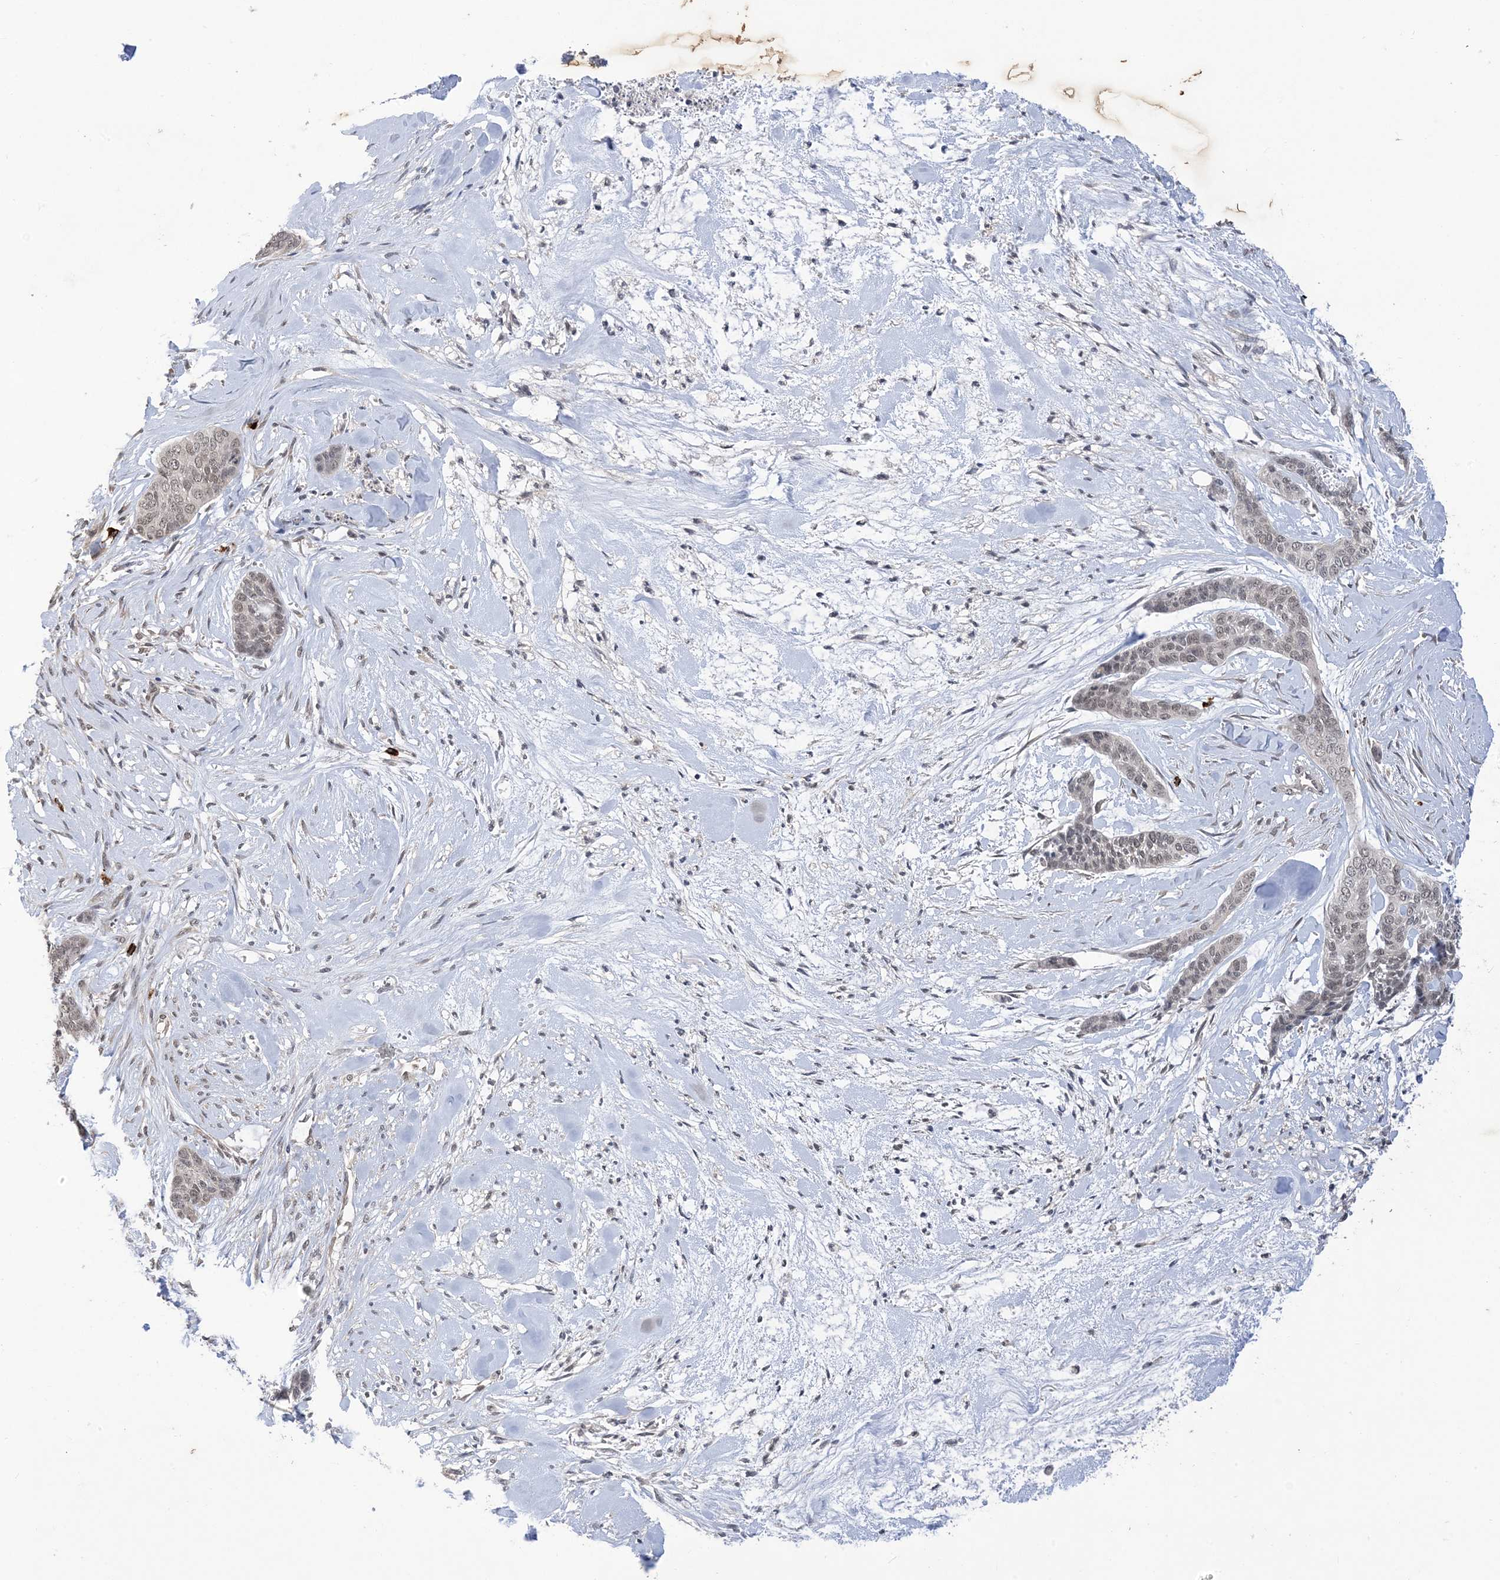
{"staining": {"intensity": "negative", "quantity": "none", "location": "none"}, "tissue": "skin cancer", "cell_type": "Tumor cells", "image_type": "cancer", "snomed": [{"axis": "morphology", "description": "Basal cell carcinoma"}, {"axis": "topography", "description": "Skin"}], "caption": "Immunohistochemical staining of basal cell carcinoma (skin) reveals no significant positivity in tumor cells.", "gene": "RANBP9", "patient": {"sex": "female", "age": 64}}